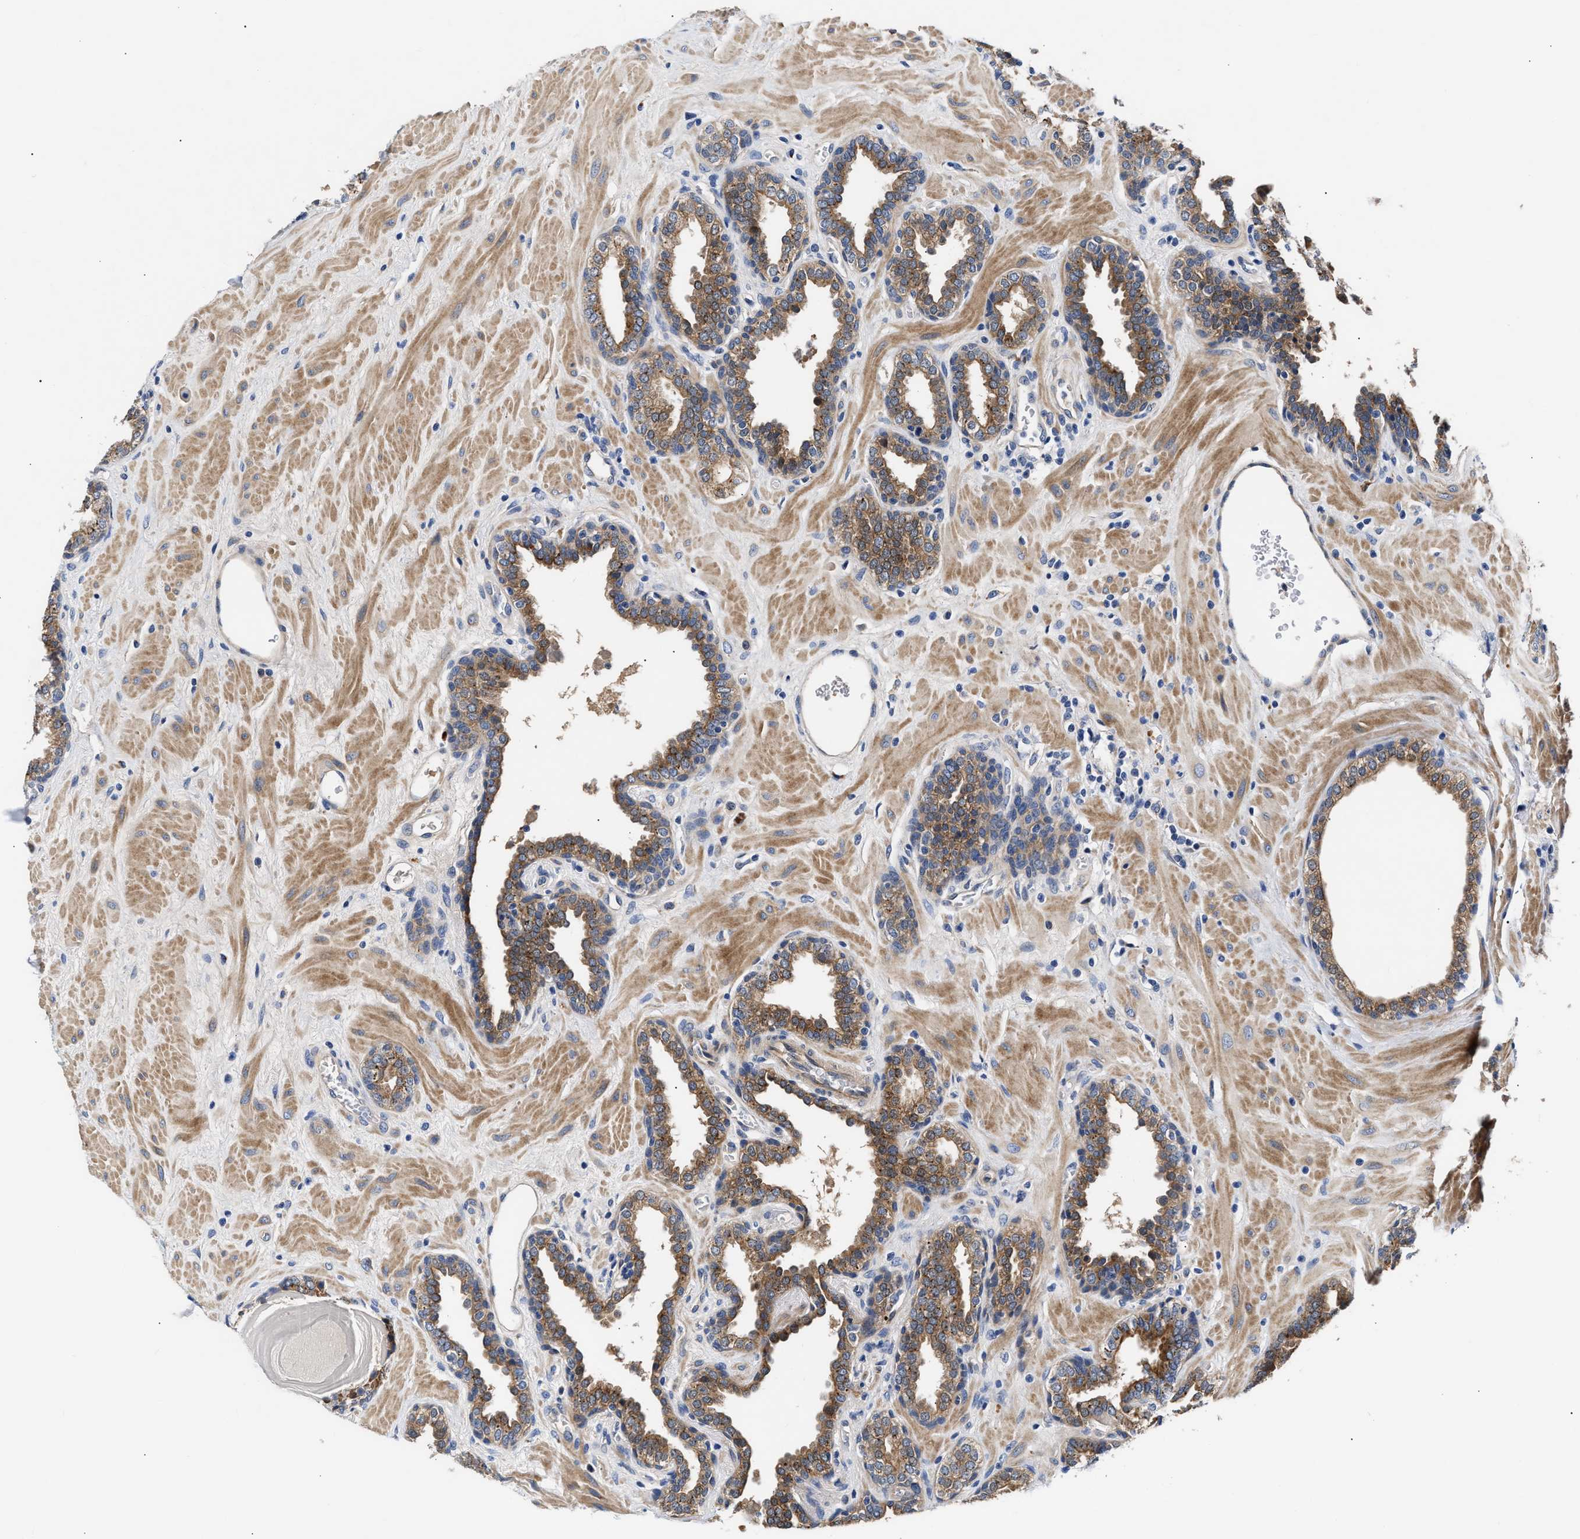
{"staining": {"intensity": "moderate", "quantity": "25%-75%", "location": "cytoplasmic/membranous"}, "tissue": "prostate", "cell_type": "Glandular cells", "image_type": "normal", "snomed": [{"axis": "morphology", "description": "Normal tissue, NOS"}, {"axis": "topography", "description": "Prostate"}], "caption": "A brown stain shows moderate cytoplasmic/membranous positivity of a protein in glandular cells of normal prostate. The staining was performed using DAB (3,3'-diaminobenzidine) to visualize the protein expression in brown, while the nuclei were stained in blue with hematoxylin (Magnification: 20x).", "gene": "CCDC146", "patient": {"sex": "male", "age": 51}}